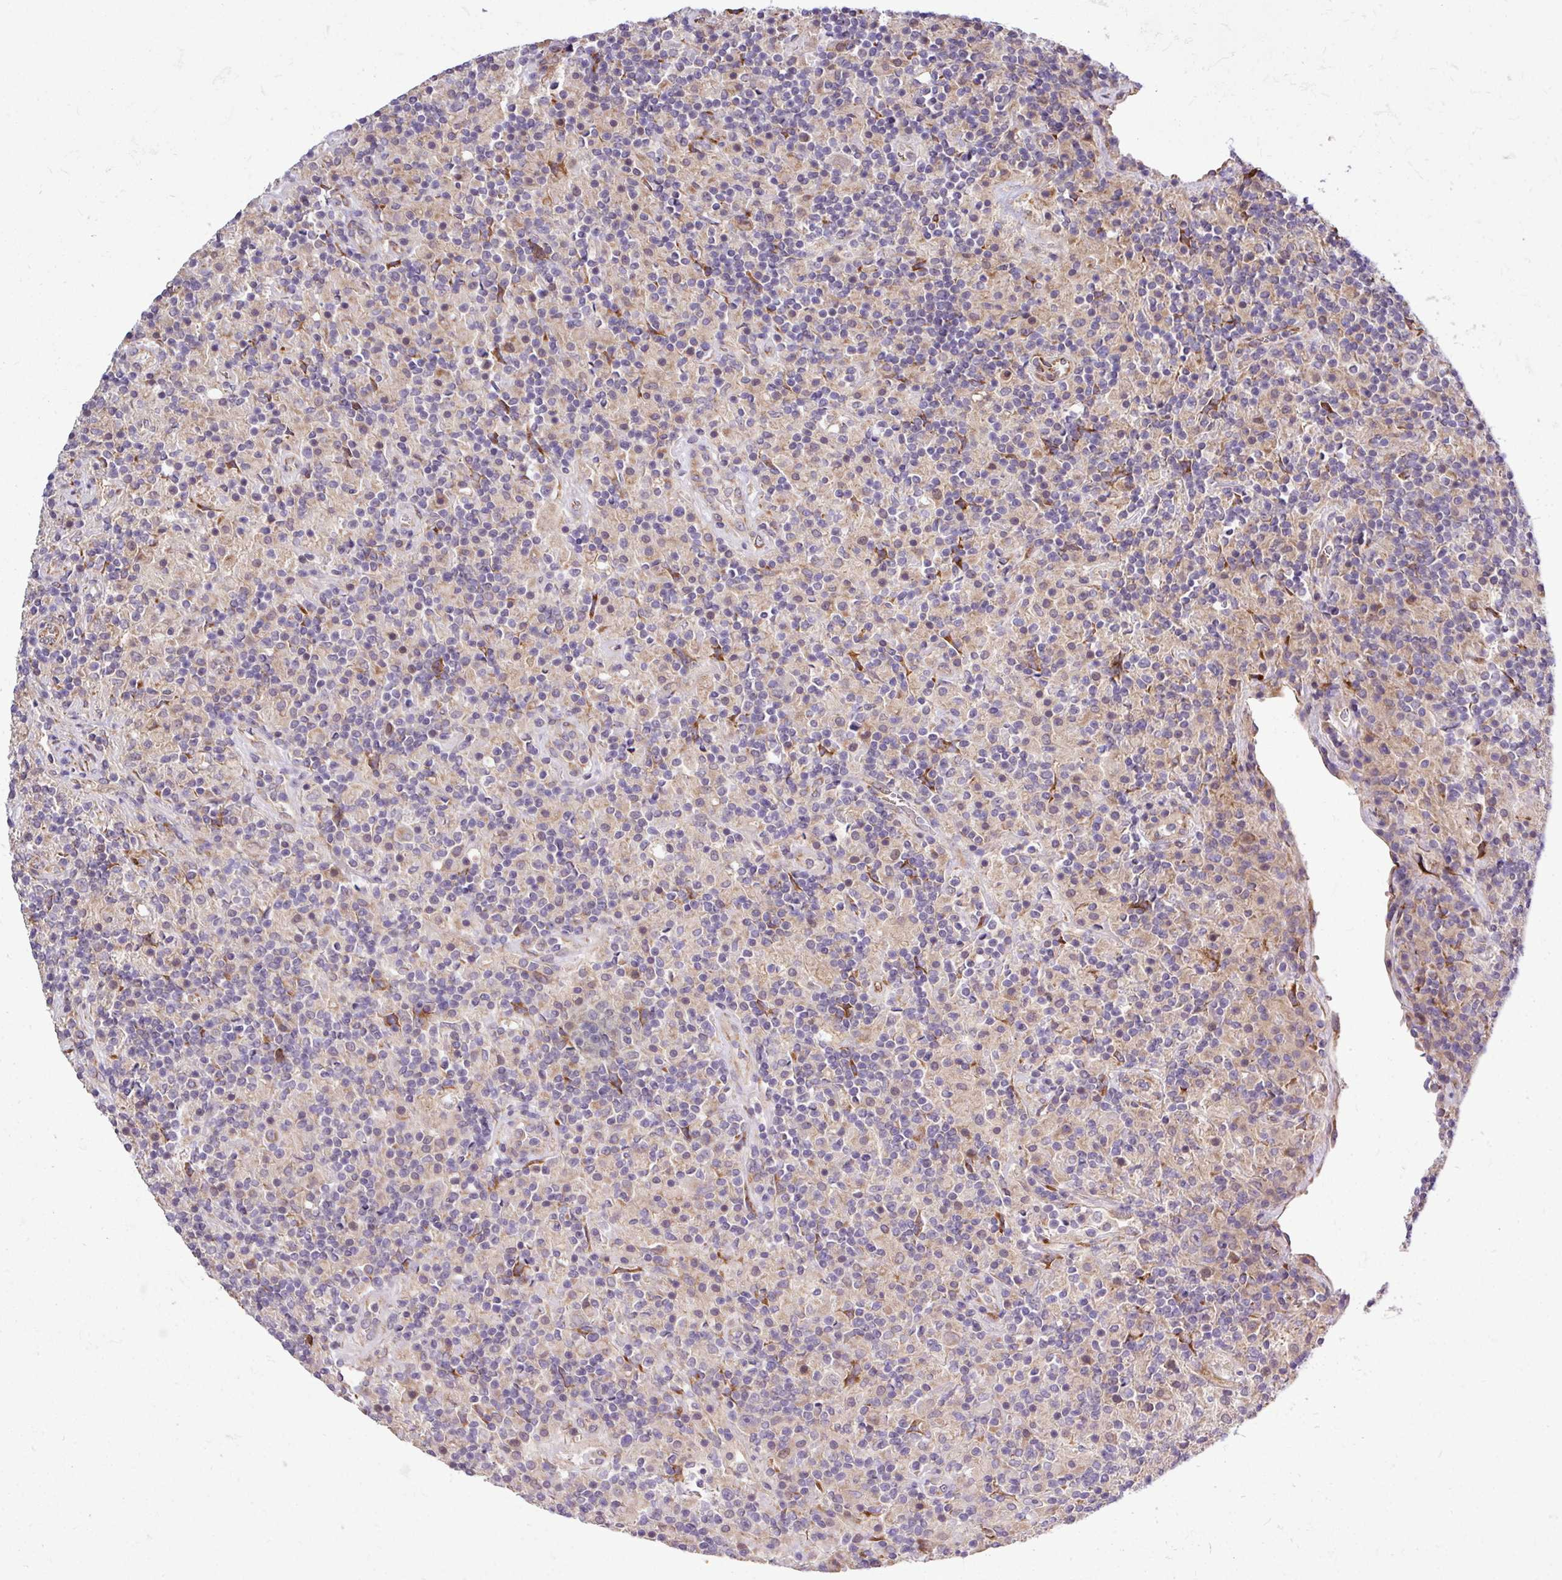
{"staining": {"intensity": "moderate", "quantity": "<25%", "location": "cytoplasmic/membranous"}, "tissue": "lymphoma", "cell_type": "Tumor cells", "image_type": "cancer", "snomed": [{"axis": "morphology", "description": "Hodgkin's disease, NOS"}, {"axis": "topography", "description": "Lymph node"}], "caption": "The image displays immunohistochemical staining of Hodgkin's disease. There is moderate cytoplasmic/membranous positivity is identified in about <25% of tumor cells.", "gene": "TM2D2", "patient": {"sex": "male", "age": 70}}